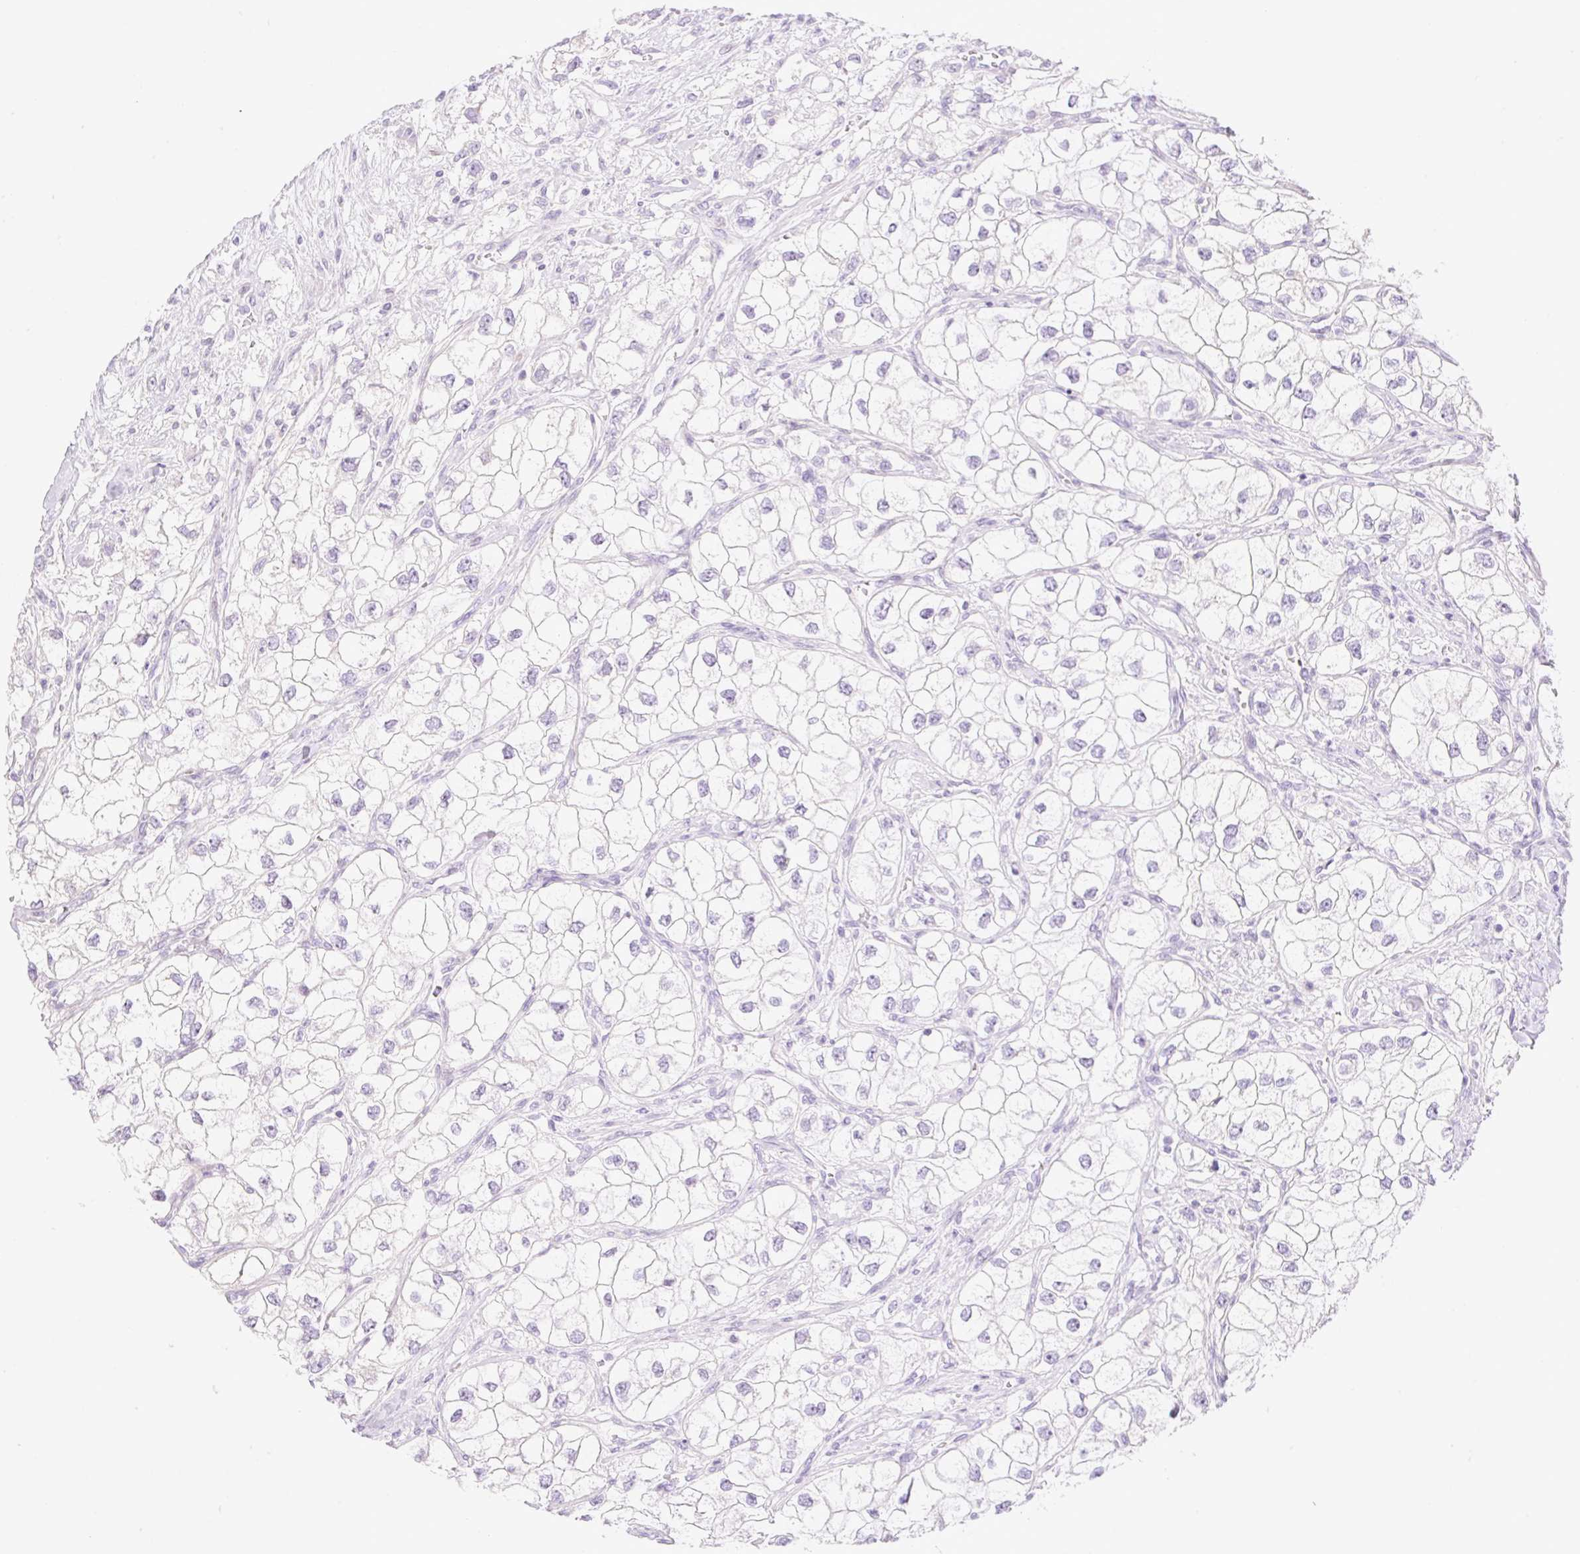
{"staining": {"intensity": "negative", "quantity": "none", "location": "none"}, "tissue": "renal cancer", "cell_type": "Tumor cells", "image_type": "cancer", "snomed": [{"axis": "morphology", "description": "Adenocarcinoma, NOS"}, {"axis": "topography", "description": "Kidney"}], "caption": "Immunohistochemical staining of renal cancer (adenocarcinoma) shows no significant expression in tumor cells.", "gene": "ZNF394", "patient": {"sex": "male", "age": 59}}